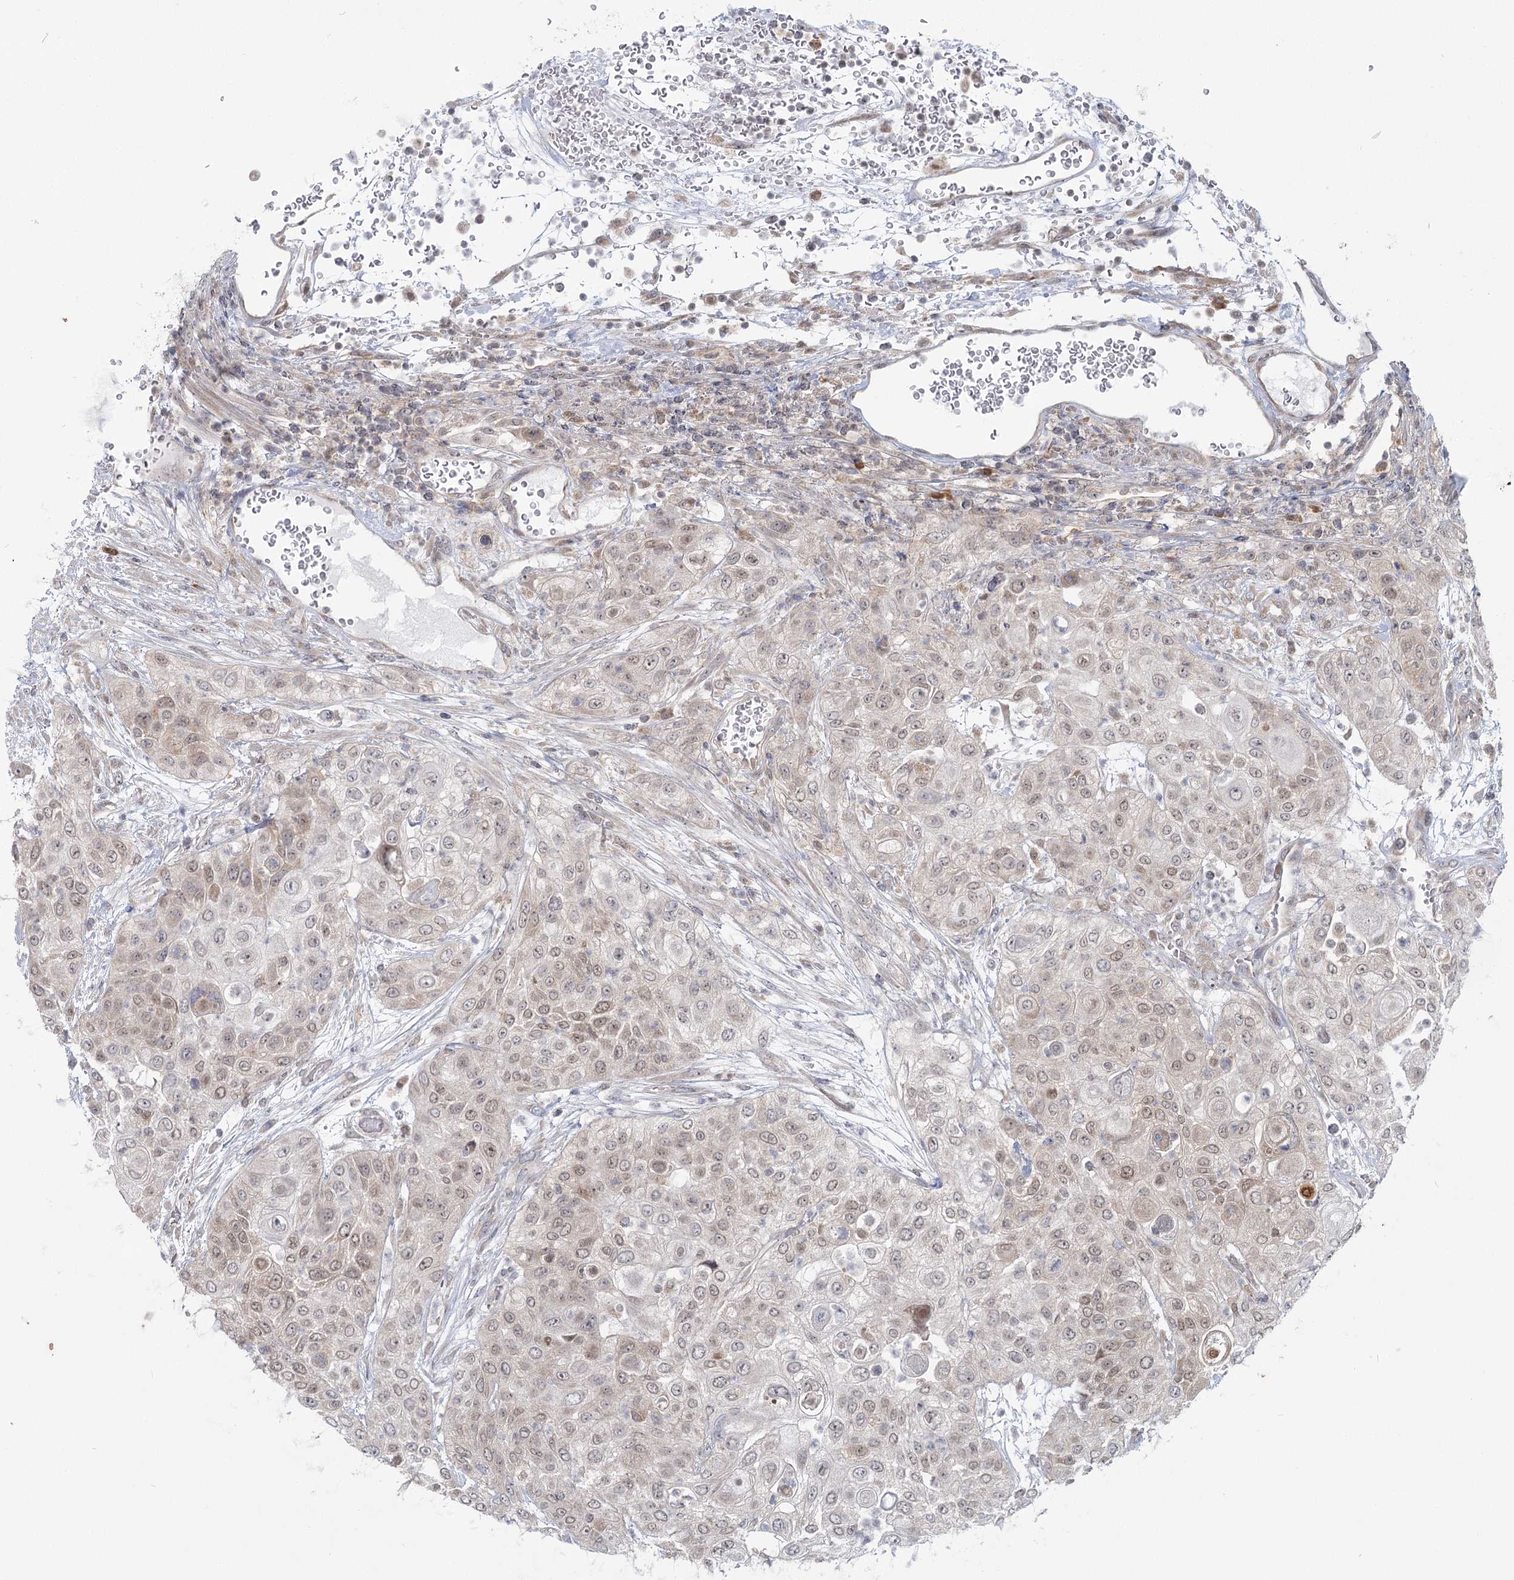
{"staining": {"intensity": "weak", "quantity": "25%-75%", "location": "nuclear"}, "tissue": "urothelial cancer", "cell_type": "Tumor cells", "image_type": "cancer", "snomed": [{"axis": "morphology", "description": "Urothelial carcinoma, High grade"}, {"axis": "topography", "description": "Urinary bladder"}], "caption": "Urothelial carcinoma (high-grade) was stained to show a protein in brown. There is low levels of weak nuclear expression in about 25%-75% of tumor cells.", "gene": "THNSL1", "patient": {"sex": "female", "age": 79}}